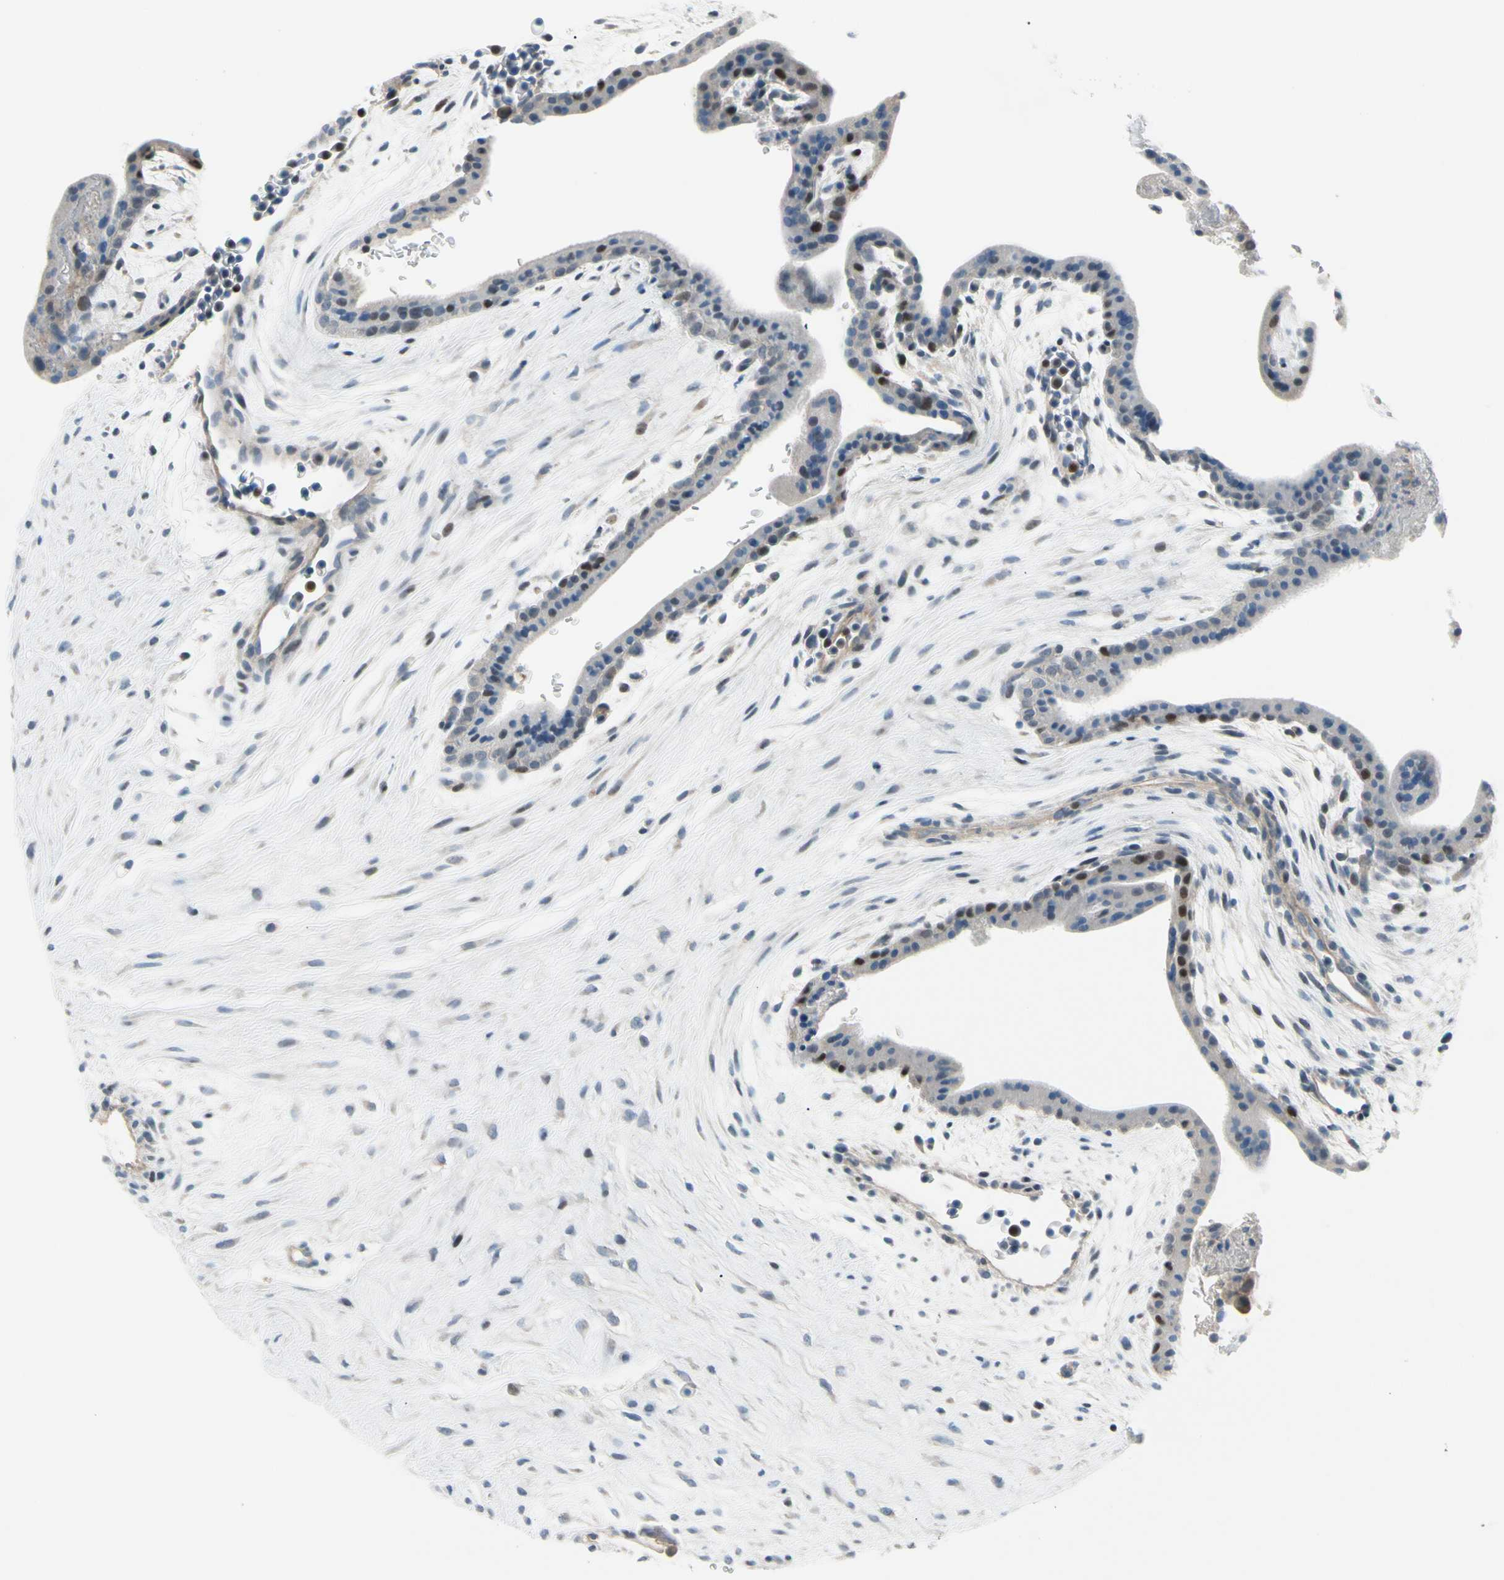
{"staining": {"intensity": "moderate", "quantity": "<25%", "location": "nuclear"}, "tissue": "placenta", "cell_type": "Trophoblastic cells", "image_type": "normal", "snomed": [{"axis": "morphology", "description": "Normal tissue, NOS"}, {"axis": "topography", "description": "Placenta"}], "caption": "Protein expression by IHC demonstrates moderate nuclear positivity in about <25% of trophoblastic cells in unremarkable placenta.", "gene": "CFAP36", "patient": {"sex": "female", "age": 35}}